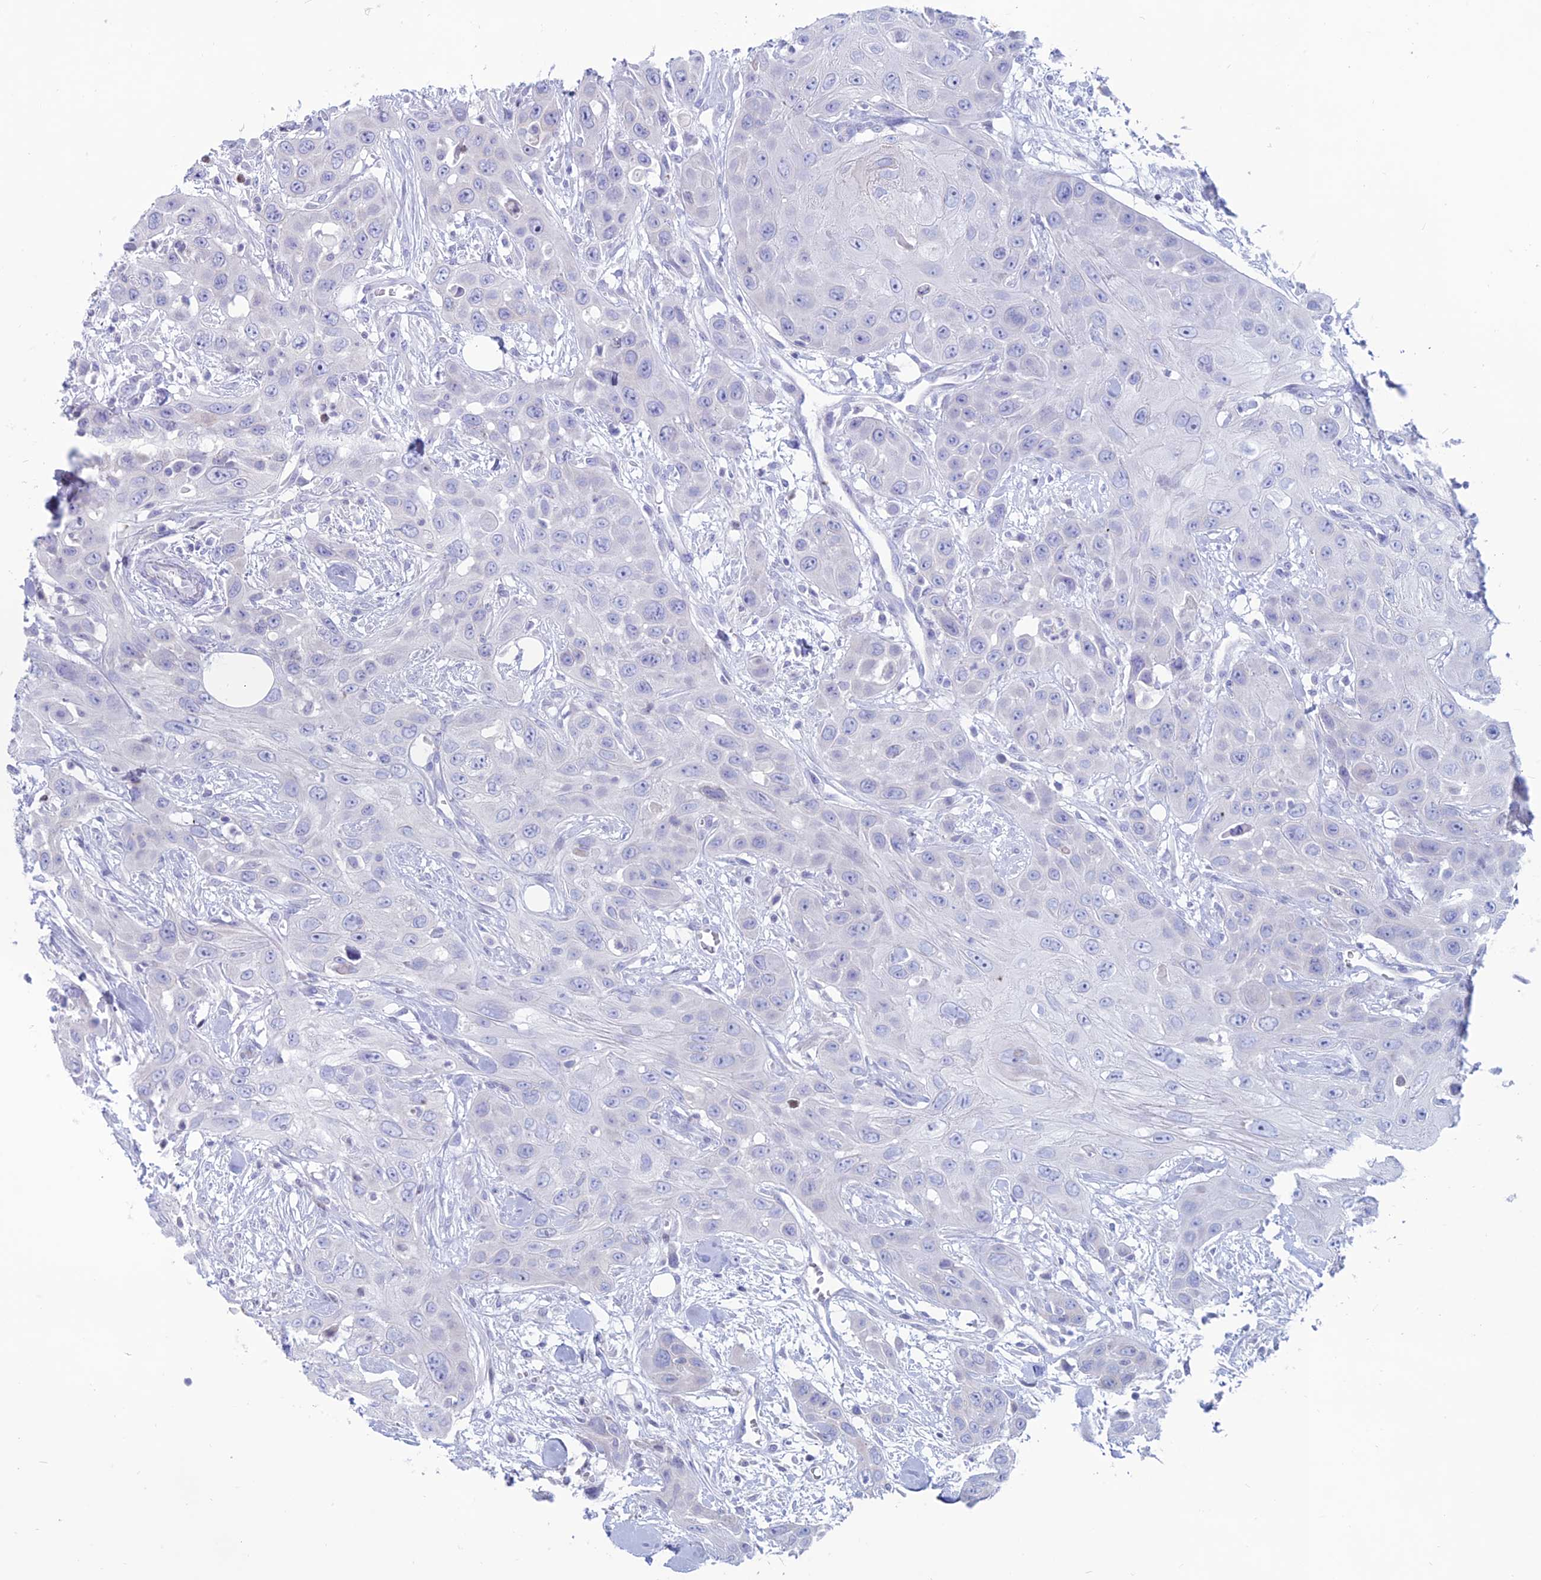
{"staining": {"intensity": "negative", "quantity": "none", "location": "none"}, "tissue": "head and neck cancer", "cell_type": "Tumor cells", "image_type": "cancer", "snomed": [{"axis": "morphology", "description": "Squamous cell carcinoma, NOS"}, {"axis": "topography", "description": "Head-Neck"}], "caption": "An immunohistochemistry photomicrograph of head and neck squamous cell carcinoma is shown. There is no staining in tumor cells of head and neck squamous cell carcinoma.", "gene": "CERS6", "patient": {"sex": "male", "age": 81}}